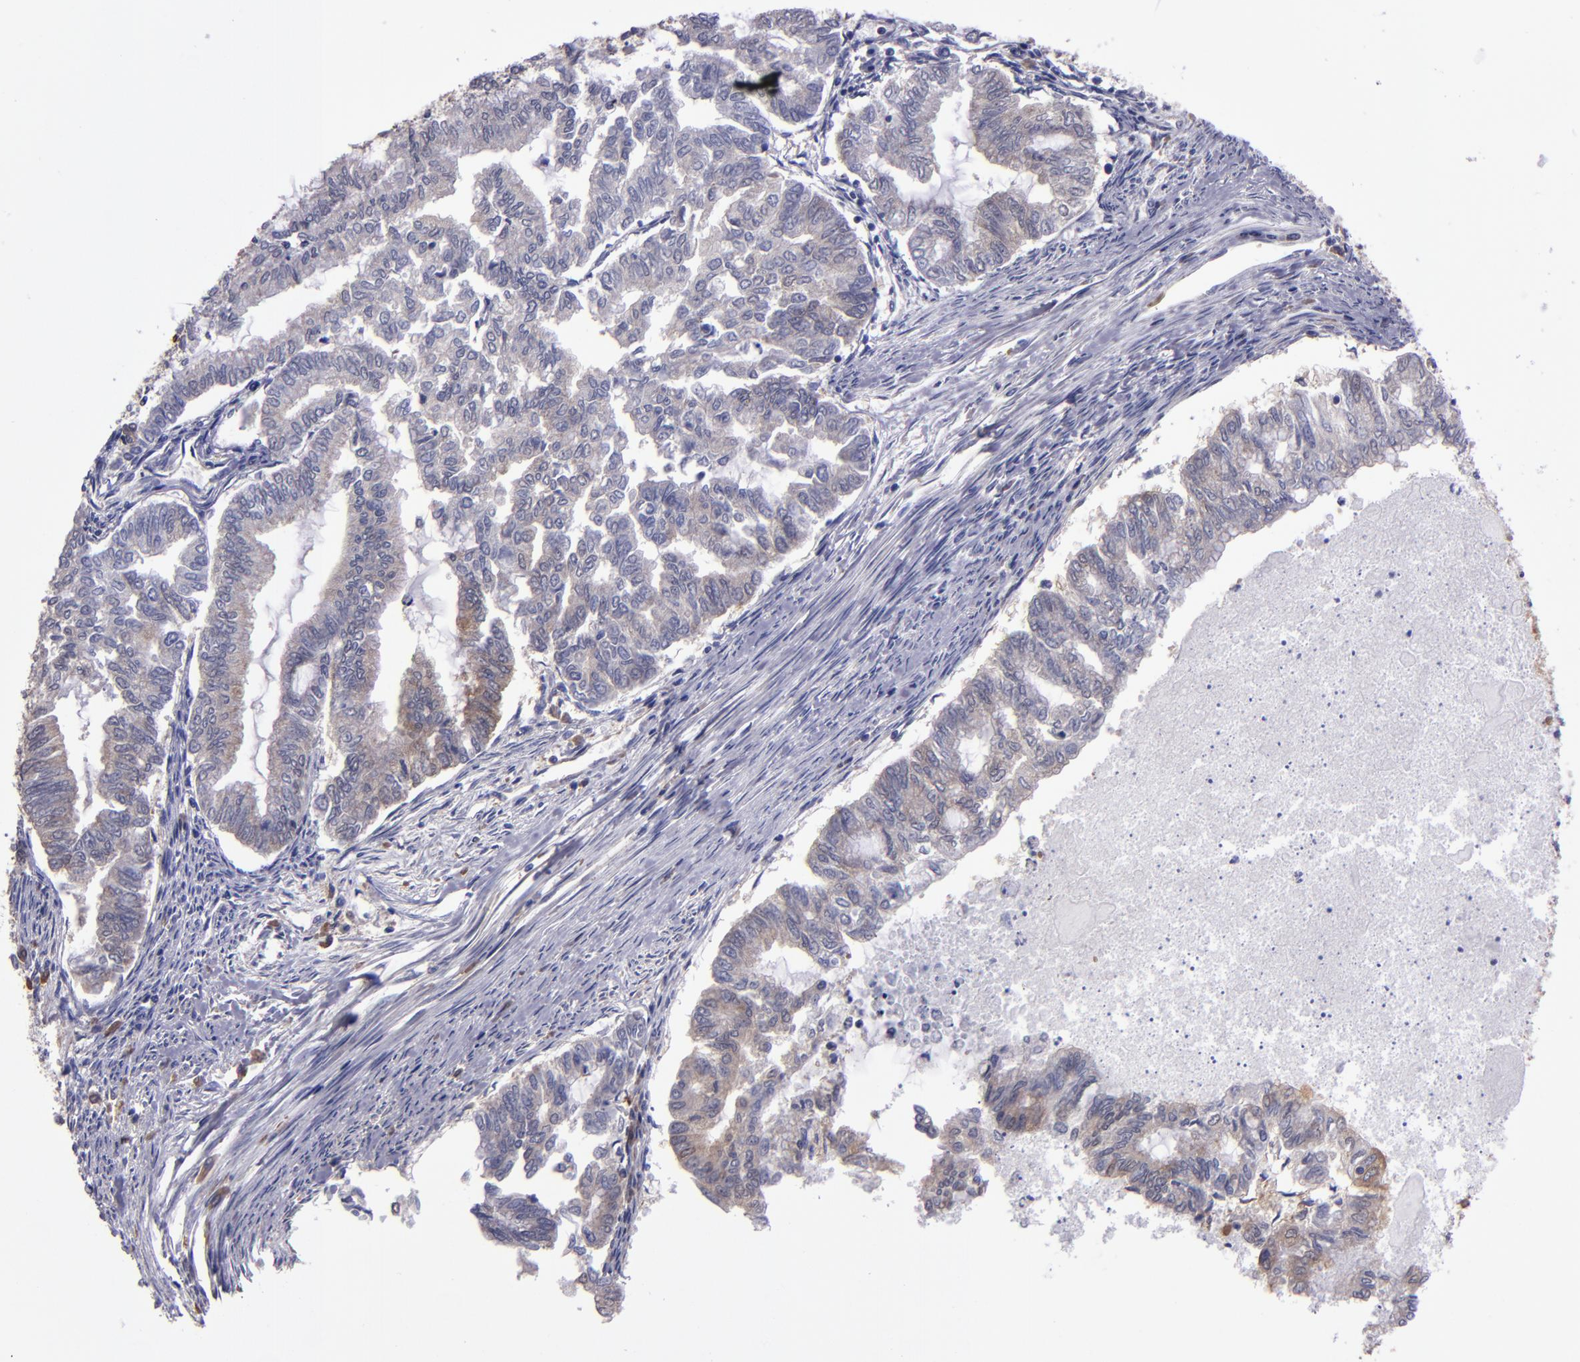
{"staining": {"intensity": "weak", "quantity": "<25%", "location": "cytoplasmic/membranous"}, "tissue": "endometrial cancer", "cell_type": "Tumor cells", "image_type": "cancer", "snomed": [{"axis": "morphology", "description": "Adenocarcinoma, NOS"}, {"axis": "topography", "description": "Endometrium"}], "caption": "IHC image of human endometrial adenocarcinoma stained for a protein (brown), which exhibits no positivity in tumor cells.", "gene": "CARS1", "patient": {"sex": "female", "age": 79}}